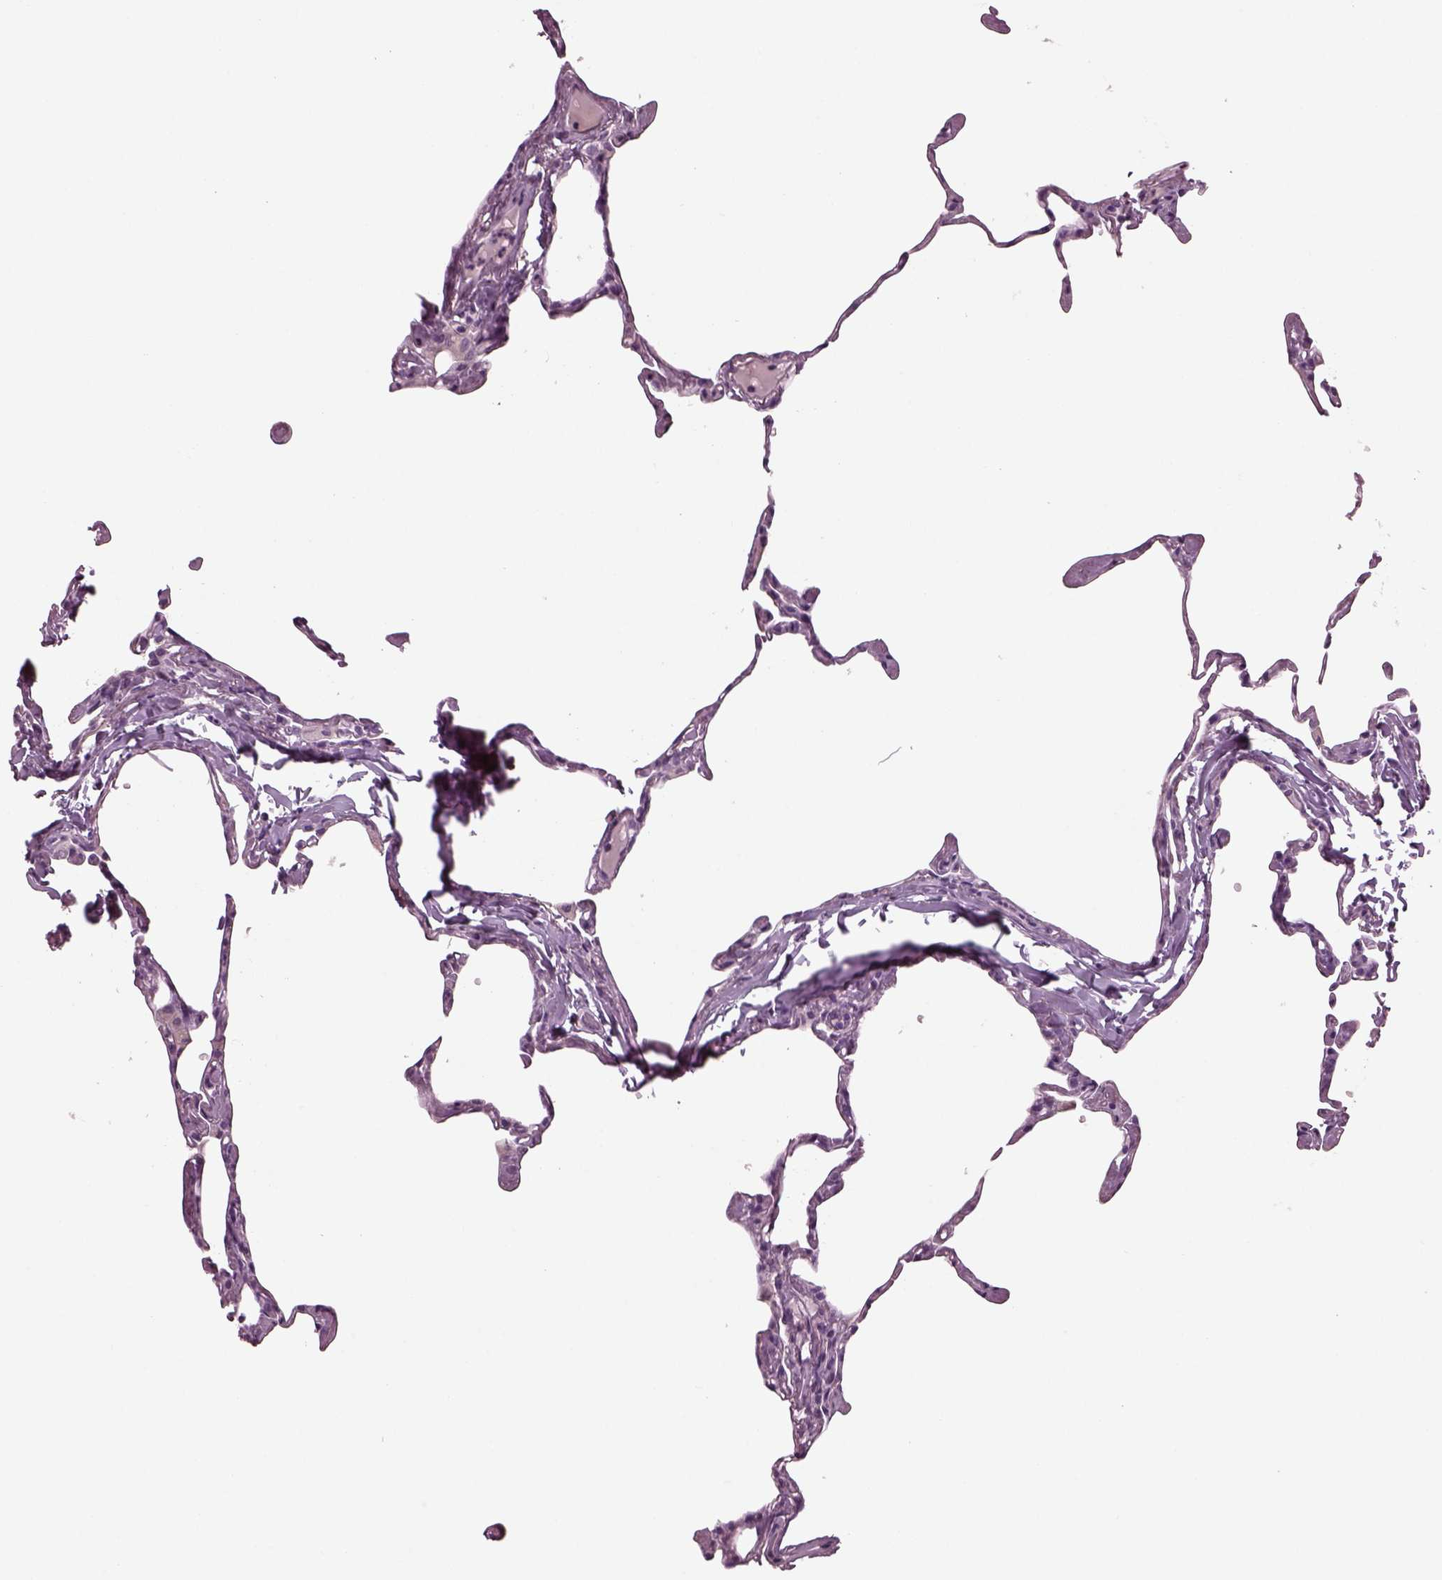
{"staining": {"intensity": "negative", "quantity": "none", "location": "none"}, "tissue": "lung", "cell_type": "Alveolar cells", "image_type": "normal", "snomed": [{"axis": "morphology", "description": "Normal tissue, NOS"}, {"axis": "topography", "description": "Lung"}], "caption": "Immunohistochemical staining of benign human lung displays no significant staining in alveolar cells.", "gene": "CLCN4", "patient": {"sex": "male", "age": 65}}